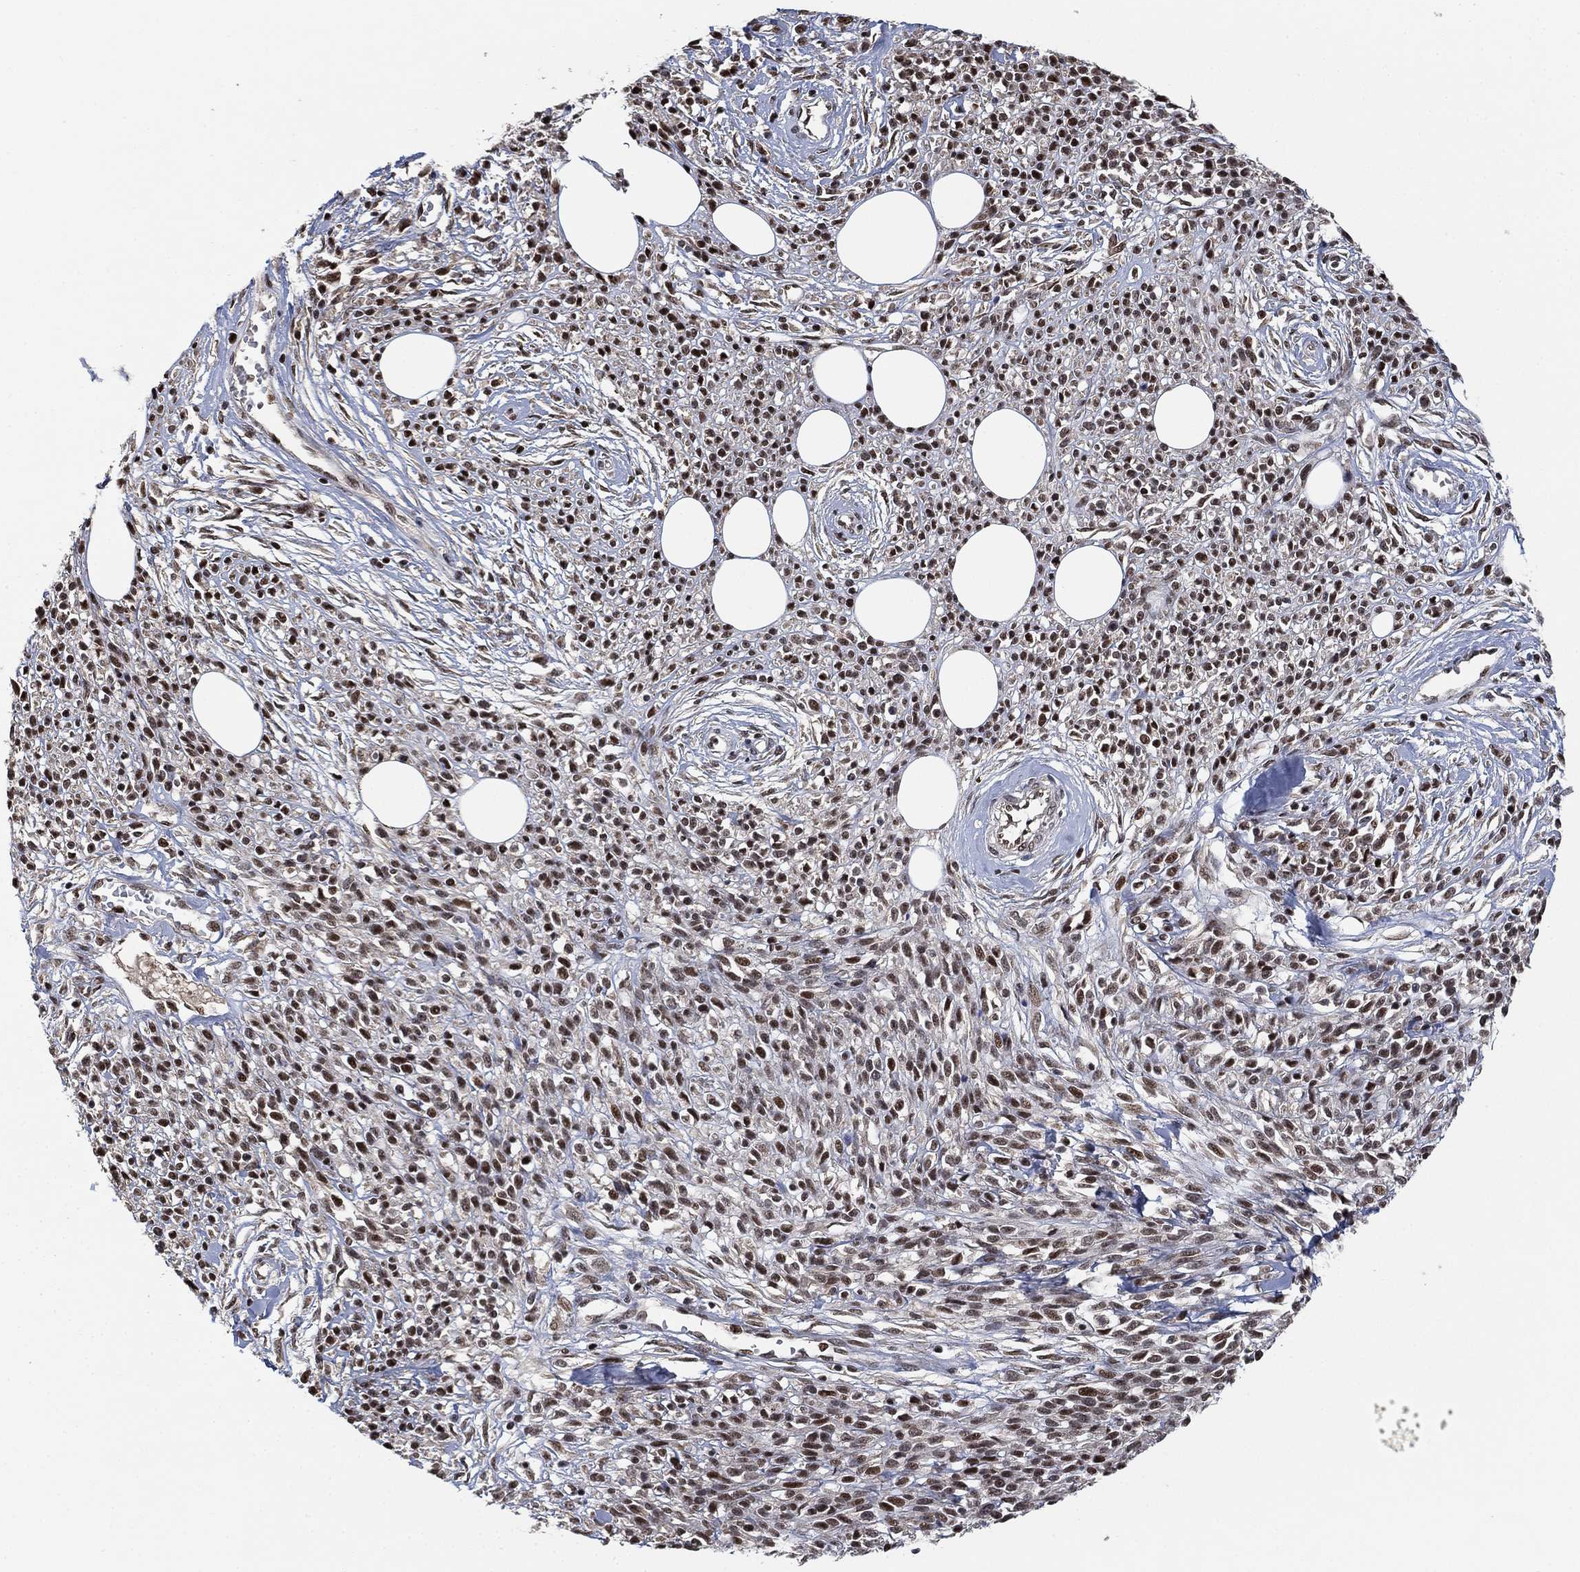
{"staining": {"intensity": "strong", "quantity": ">75%", "location": "nuclear"}, "tissue": "melanoma", "cell_type": "Tumor cells", "image_type": "cancer", "snomed": [{"axis": "morphology", "description": "Malignant melanoma, NOS"}, {"axis": "topography", "description": "Skin"}, {"axis": "topography", "description": "Skin of trunk"}], "caption": "IHC of melanoma shows high levels of strong nuclear expression in about >75% of tumor cells.", "gene": "ZSCAN30", "patient": {"sex": "male", "age": 74}}